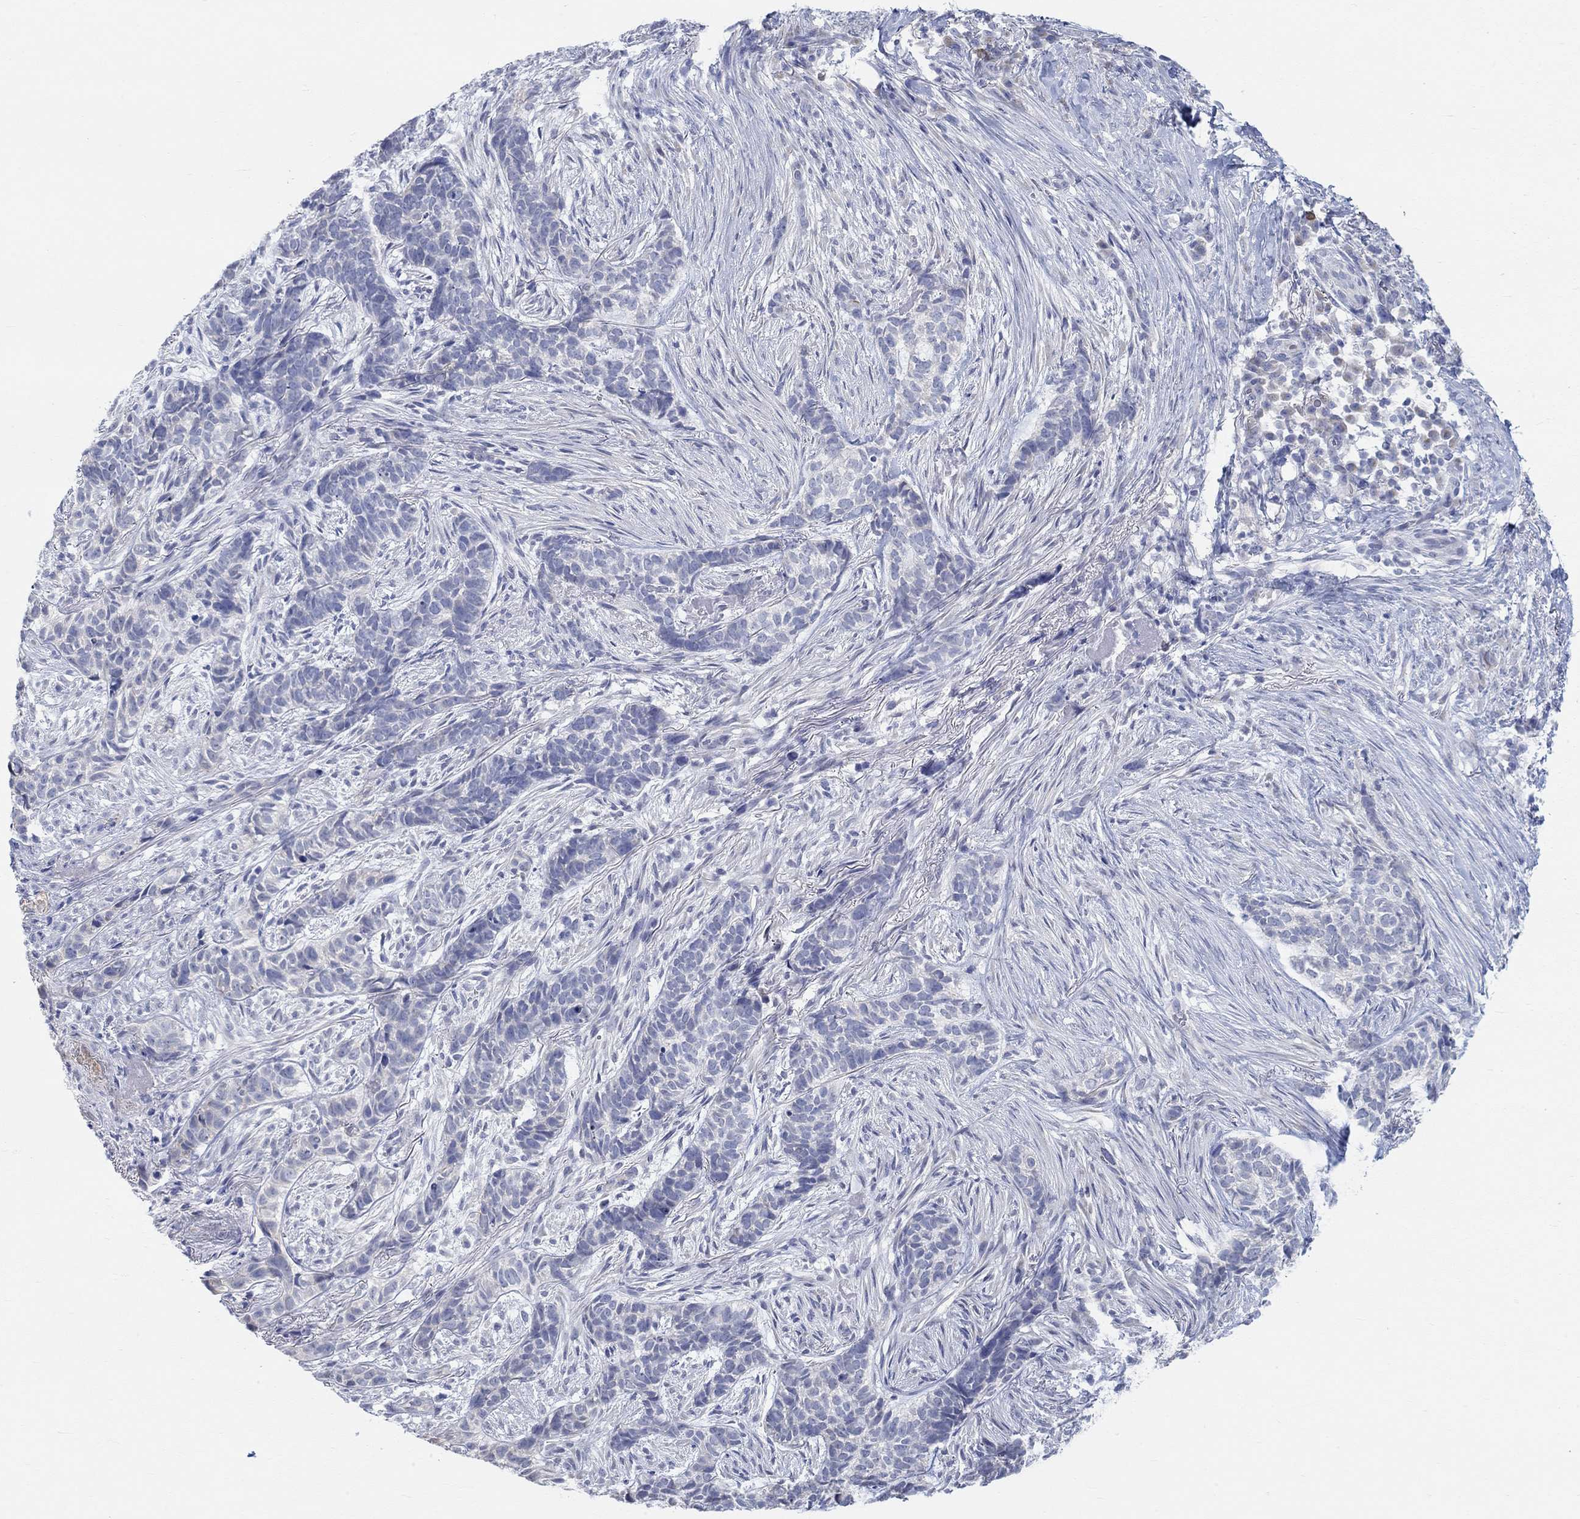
{"staining": {"intensity": "negative", "quantity": "none", "location": "none"}, "tissue": "skin cancer", "cell_type": "Tumor cells", "image_type": "cancer", "snomed": [{"axis": "morphology", "description": "Basal cell carcinoma"}, {"axis": "topography", "description": "Skin"}], "caption": "Immunohistochemistry (IHC) micrograph of basal cell carcinoma (skin) stained for a protein (brown), which shows no expression in tumor cells. Brightfield microscopy of immunohistochemistry (IHC) stained with DAB (3,3'-diaminobenzidine) (brown) and hematoxylin (blue), captured at high magnification.", "gene": "NAV3", "patient": {"sex": "female", "age": 69}}